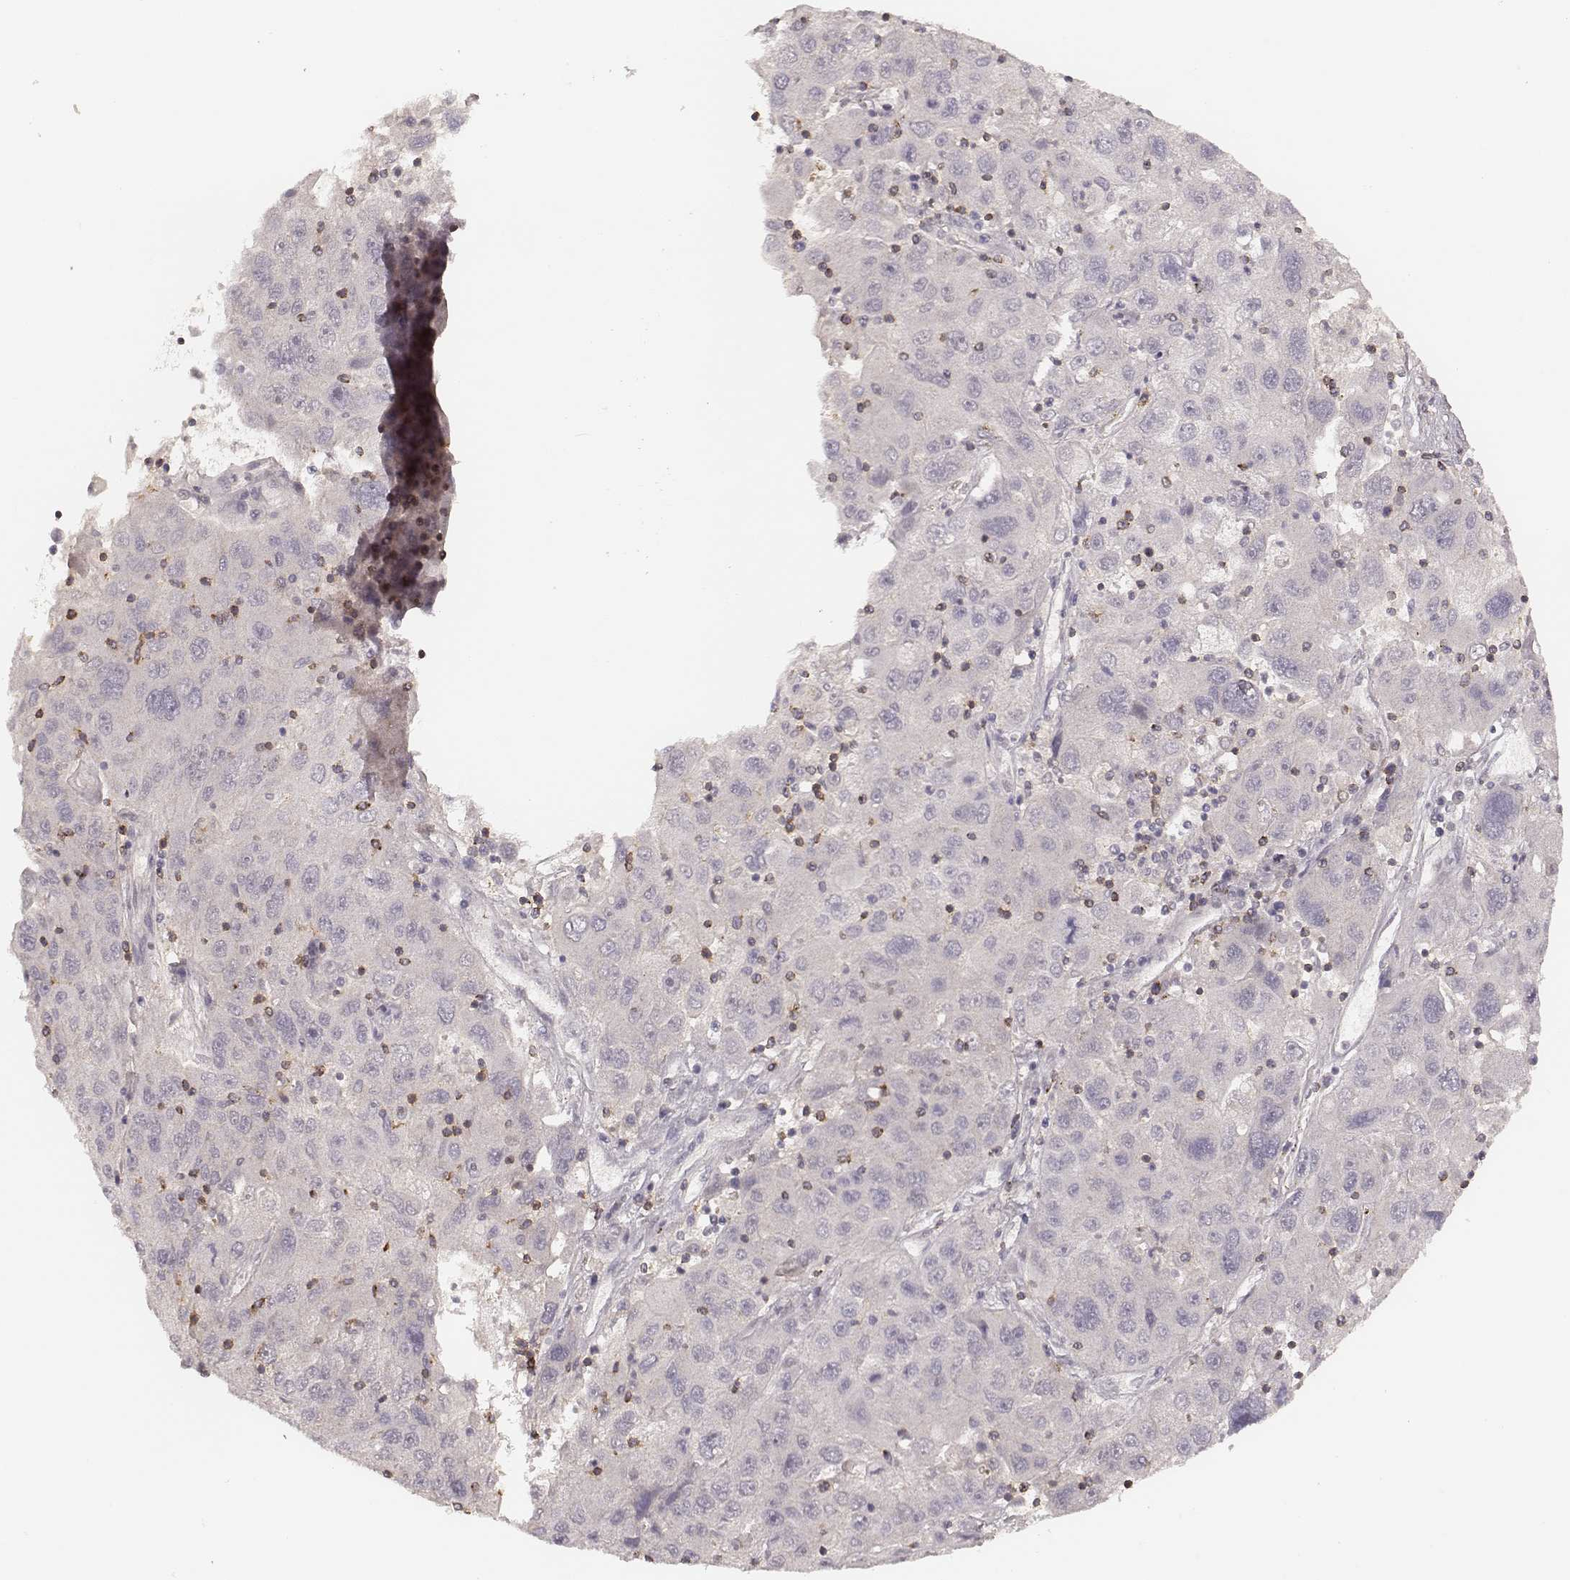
{"staining": {"intensity": "negative", "quantity": "none", "location": "none"}, "tissue": "stomach cancer", "cell_type": "Tumor cells", "image_type": "cancer", "snomed": [{"axis": "morphology", "description": "Adenocarcinoma, NOS"}, {"axis": "topography", "description": "Stomach"}], "caption": "This is an IHC histopathology image of stomach cancer (adenocarcinoma). There is no expression in tumor cells.", "gene": "CD8A", "patient": {"sex": "male", "age": 56}}